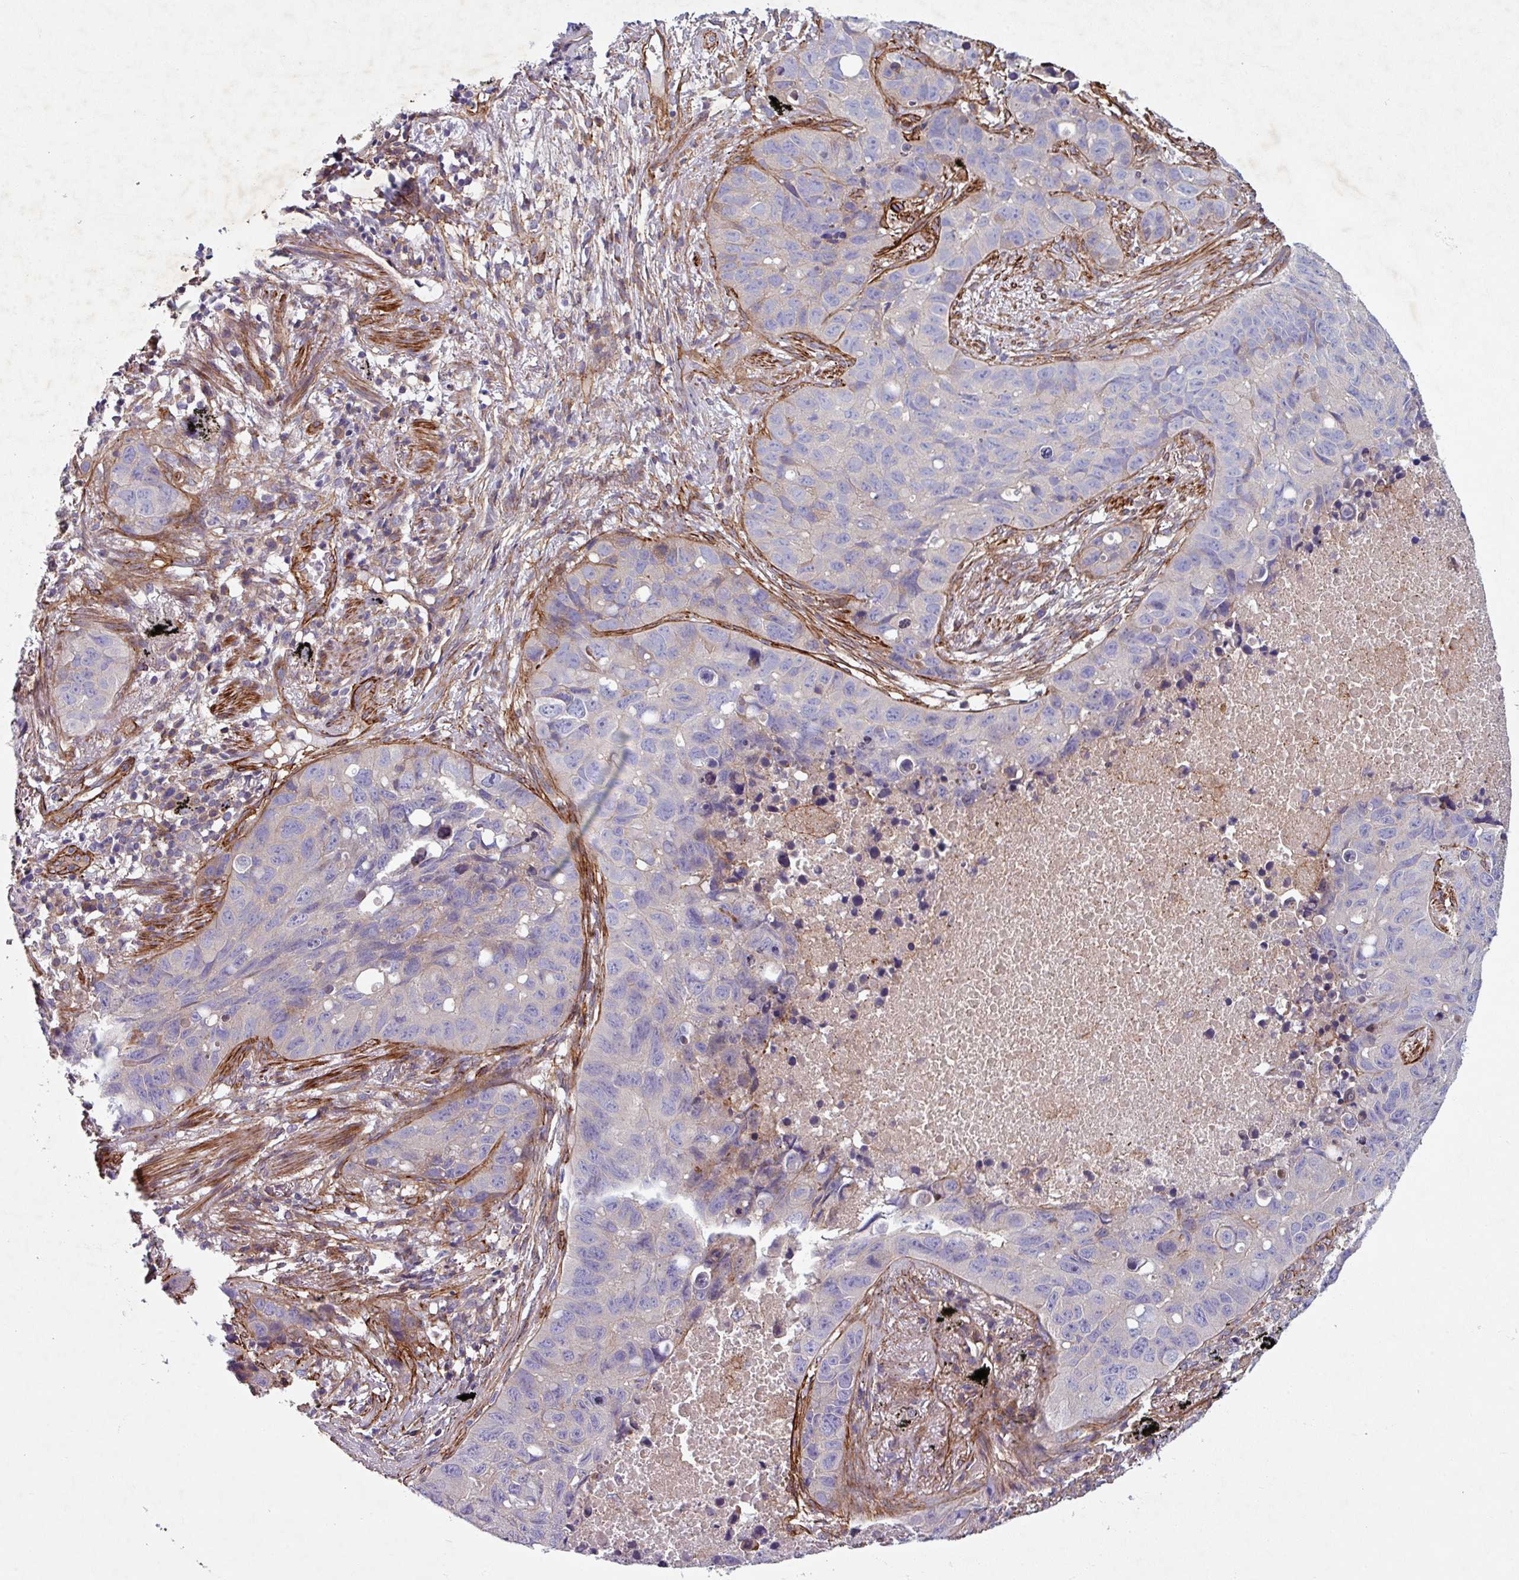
{"staining": {"intensity": "negative", "quantity": "none", "location": "none"}, "tissue": "lung cancer", "cell_type": "Tumor cells", "image_type": "cancer", "snomed": [{"axis": "morphology", "description": "Squamous cell carcinoma, NOS"}, {"axis": "topography", "description": "Lung"}], "caption": "This is an immunohistochemistry micrograph of human lung cancer (squamous cell carcinoma). There is no positivity in tumor cells.", "gene": "ATP2C2", "patient": {"sex": "male", "age": 60}}